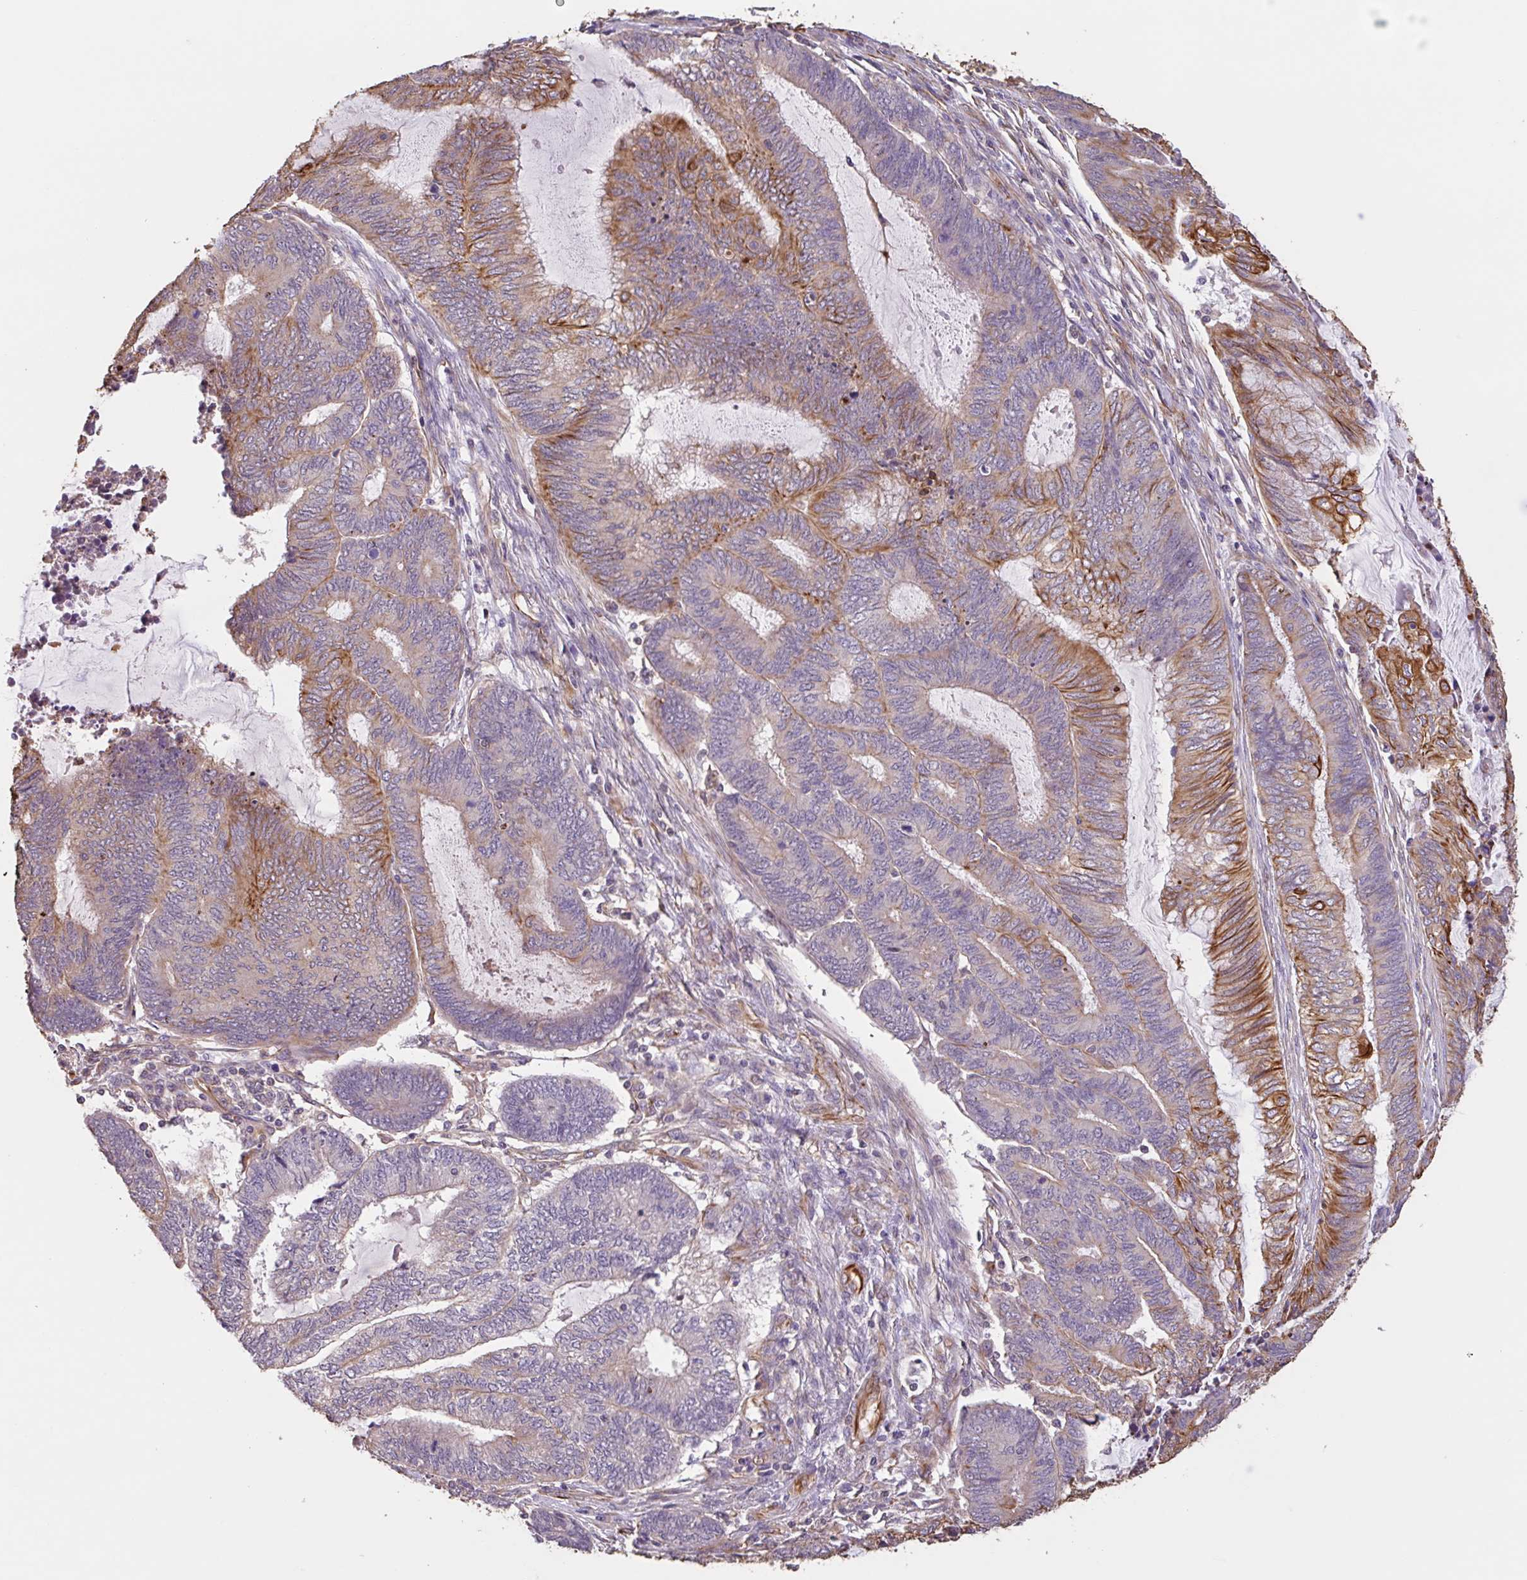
{"staining": {"intensity": "moderate", "quantity": "<25%", "location": "cytoplasmic/membranous"}, "tissue": "endometrial cancer", "cell_type": "Tumor cells", "image_type": "cancer", "snomed": [{"axis": "morphology", "description": "Adenocarcinoma, NOS"}, {"axis": "topography", "description": "Uterus"}, {"axis": "topography", "description": "Endometrium"}], "caption": "Protein analysis of endometrial cancer tissue exhibits moderate cytoplasmic/membranous positivity in approximately <25% of tumor cells.", "gene": "ZNF790", "patient": {"sex": "female", "age": 70}}